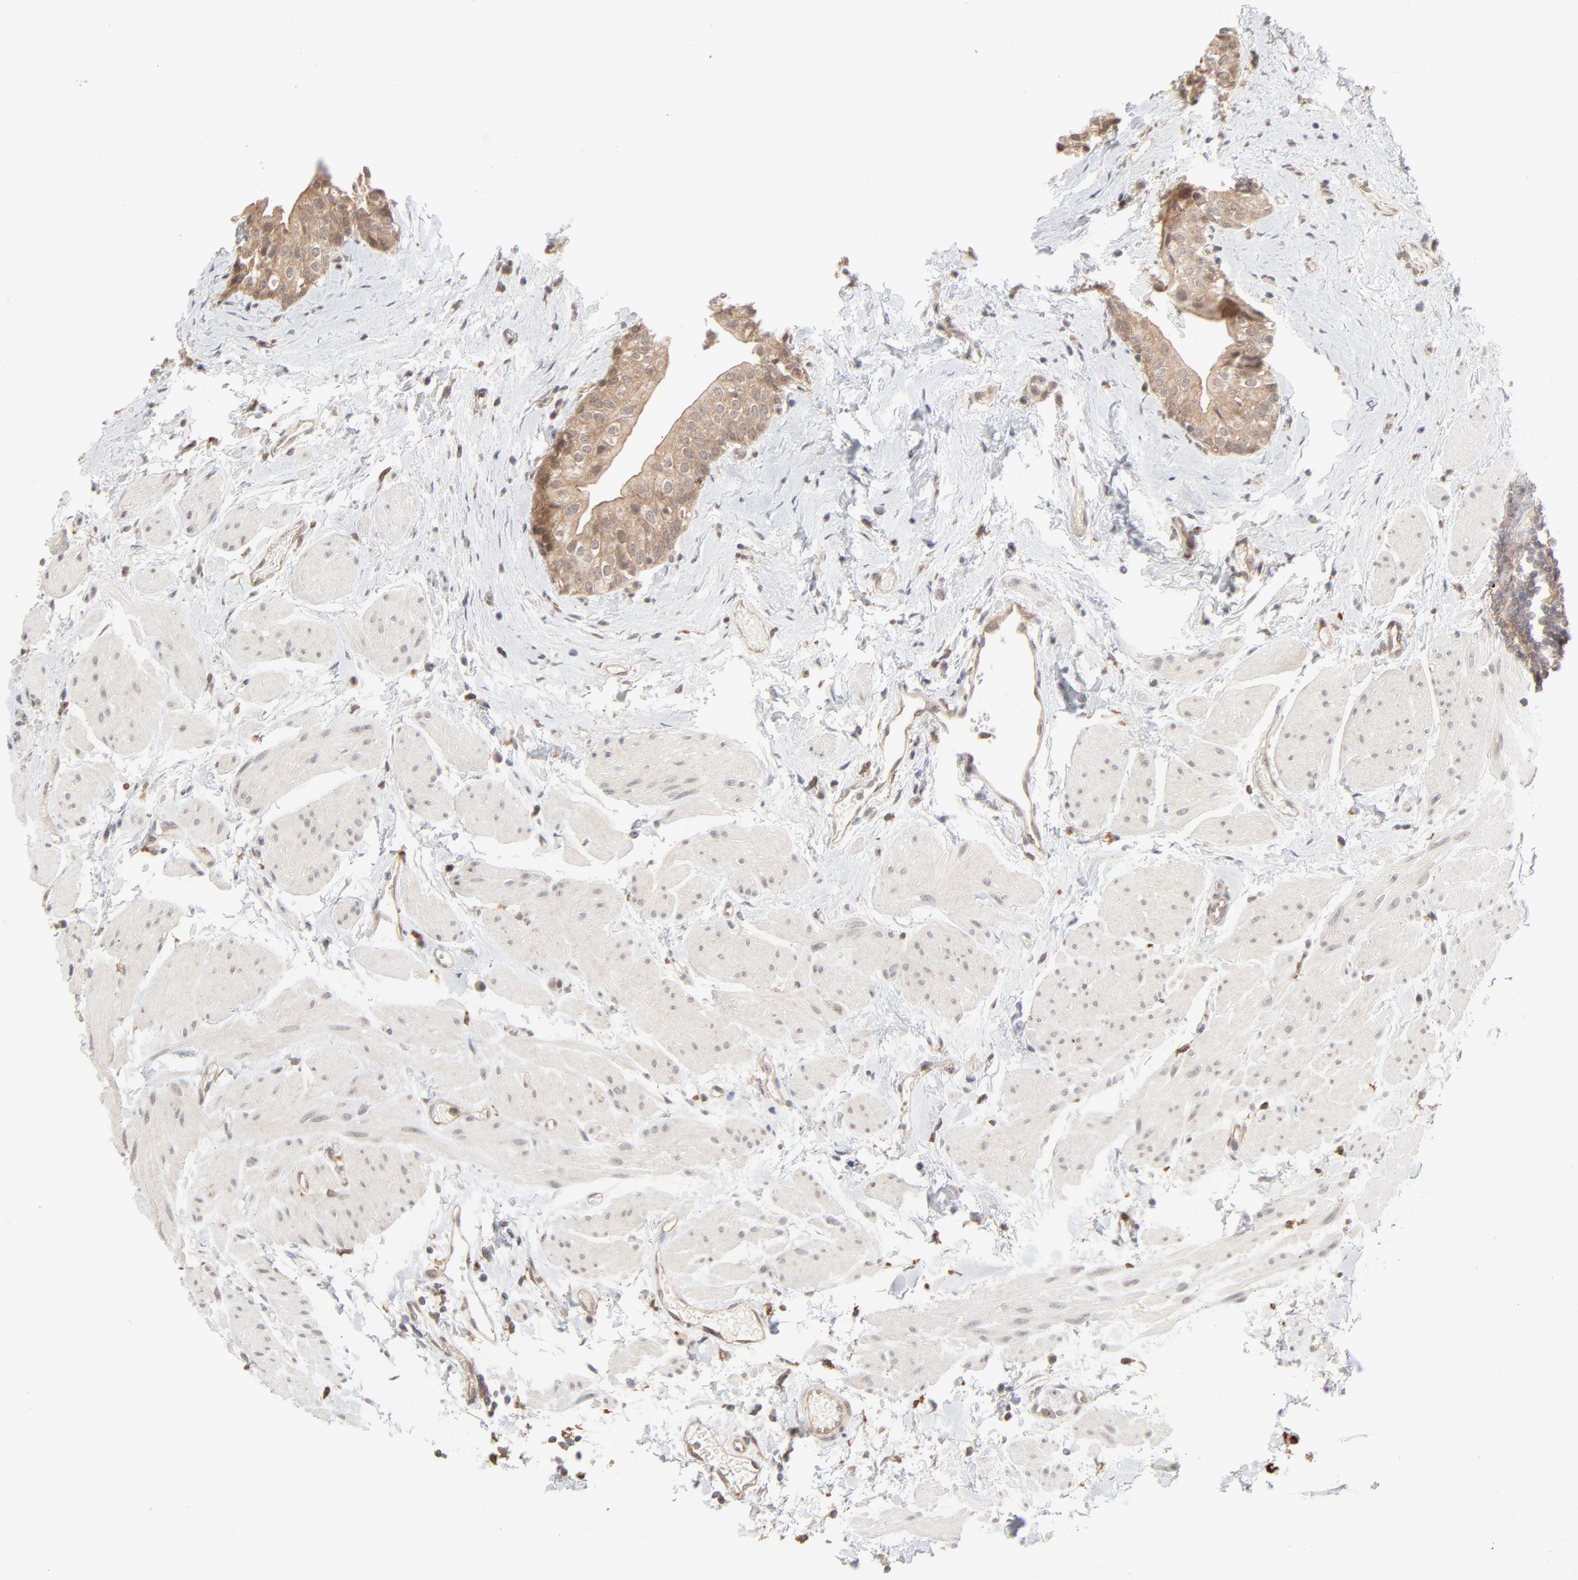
{"staining": {"intensity": "moderate", "quantity": ">75%", "location": "cytoplasmic/membranous"}, "tissue": "urinary bladder", "cell_type": "Urothelial cells", "image_type": "normal", "snomed": [{"axis": "morphology", "description": "Normal tissue, NOS"}, {"axis": "topography", "description": "Urinary bladder"}], "caption": "Human urinary bladder stained with a protein marker displays moderate staining in urothelial cells.", "gene": "RAB5C", "patient": {"sex": "male", "age": 59}}